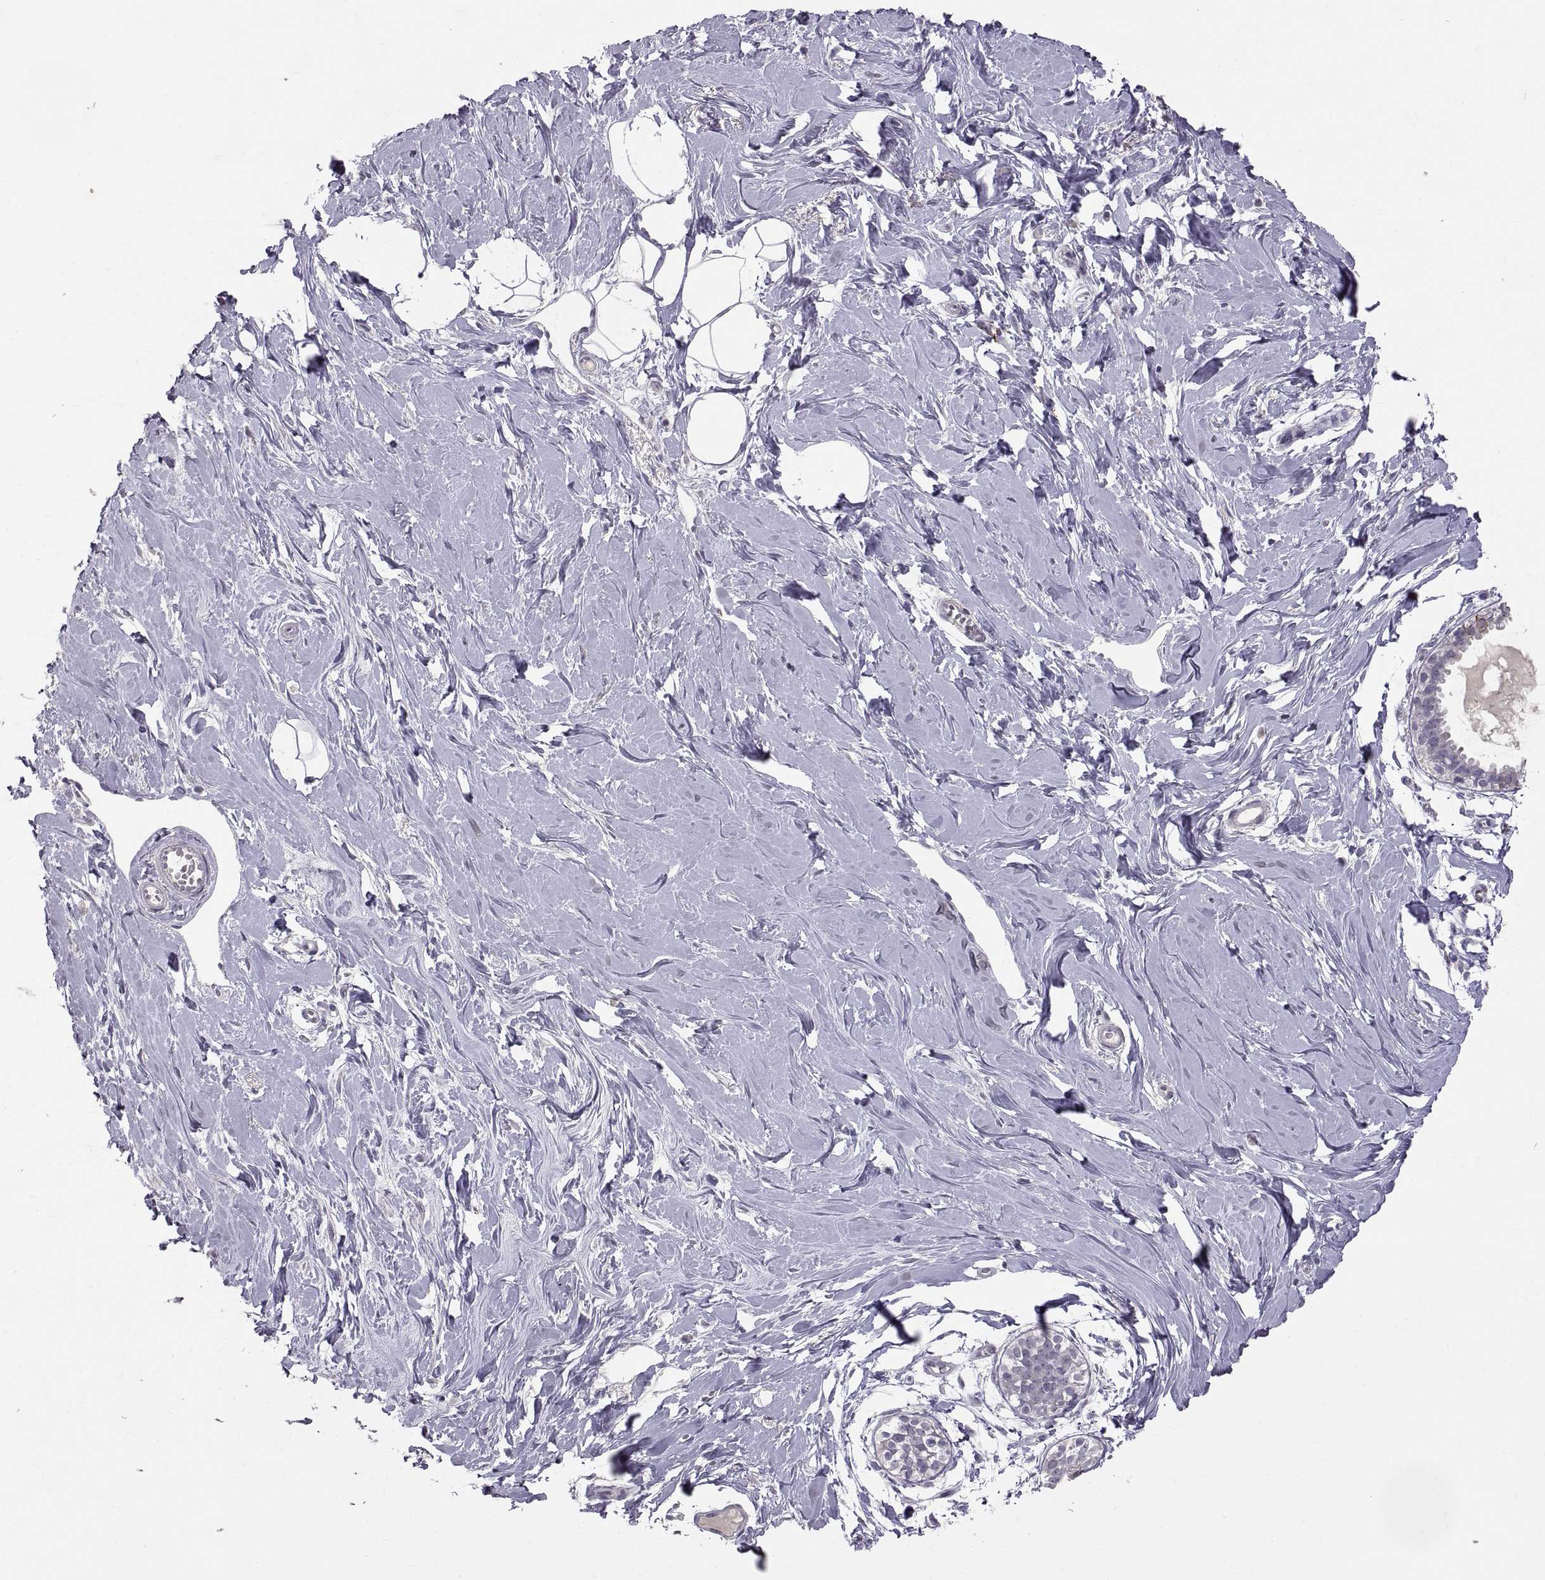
{"staining": {"intensity": "negative", "quantity": "none", "location": "none"}, "tissue": "breast", "cell_type": "Adipocytes", "image_type": "normal", "snomed": [{"axis": "morphology", "description": "Normal tissue, NOS"}, {"axis": "topography", "description": "Breast"}], "caption": "High magnification brightfield microscopy of benign breast stained with DAB (3,3'-diaminobenzidine) (brown) and counterstained with hematoxylin (blue): adipocytes show no significant positivity. (Stains: DAB IHC with hematoxylin counter stain, Microscopy: brightfield microscopy at high magnification).", "gene": "CDH2", "patient": {"sex": "female", "age": 49}}